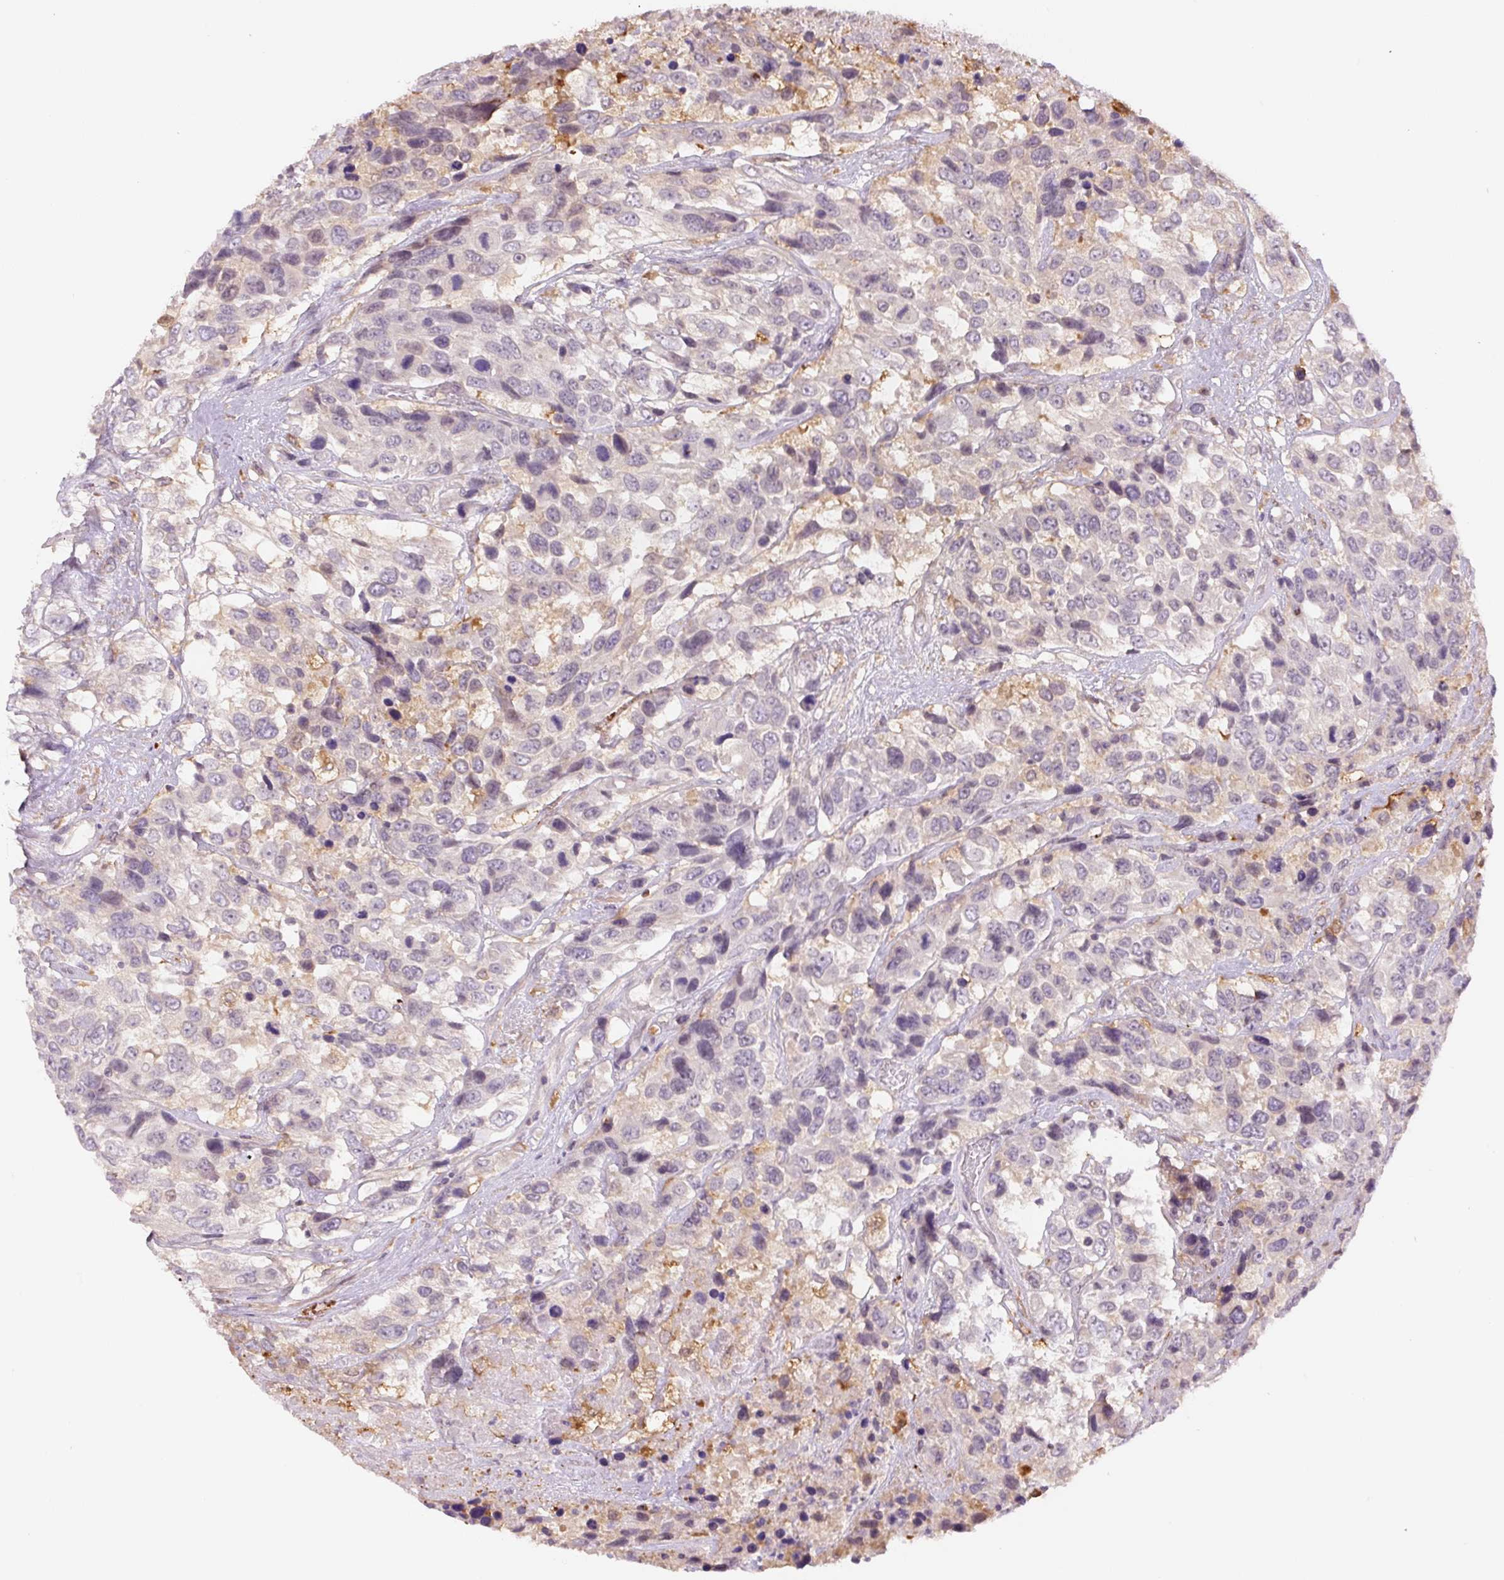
{"staining": {"intensity": "negative", "quantity": "none", "location": "none"}, "tissue": "urothelial cancer", "cell_type": "Tumor cells", "image_type": "cancer", "snomed": [{"axis": "morphology", "description": "Urothelial carcinoma, High grade"}, {"axis": "topography", "description": "Urinary bladder"}], "caption": "This micrograph is of high-grade urothelial carcinoma stained with immunohistochemistry (IHC) to label a protein in brown with the nuclei are counter-stained blue. There is no expression in tumor cells. The staining is performed using DAB (3,3'-diaminobenzidine) brown chromogen with nuclei counter-stained in using hematoxylin.", "gene": "SPSB2", "patient": {"sex": "female", "age": 70}}